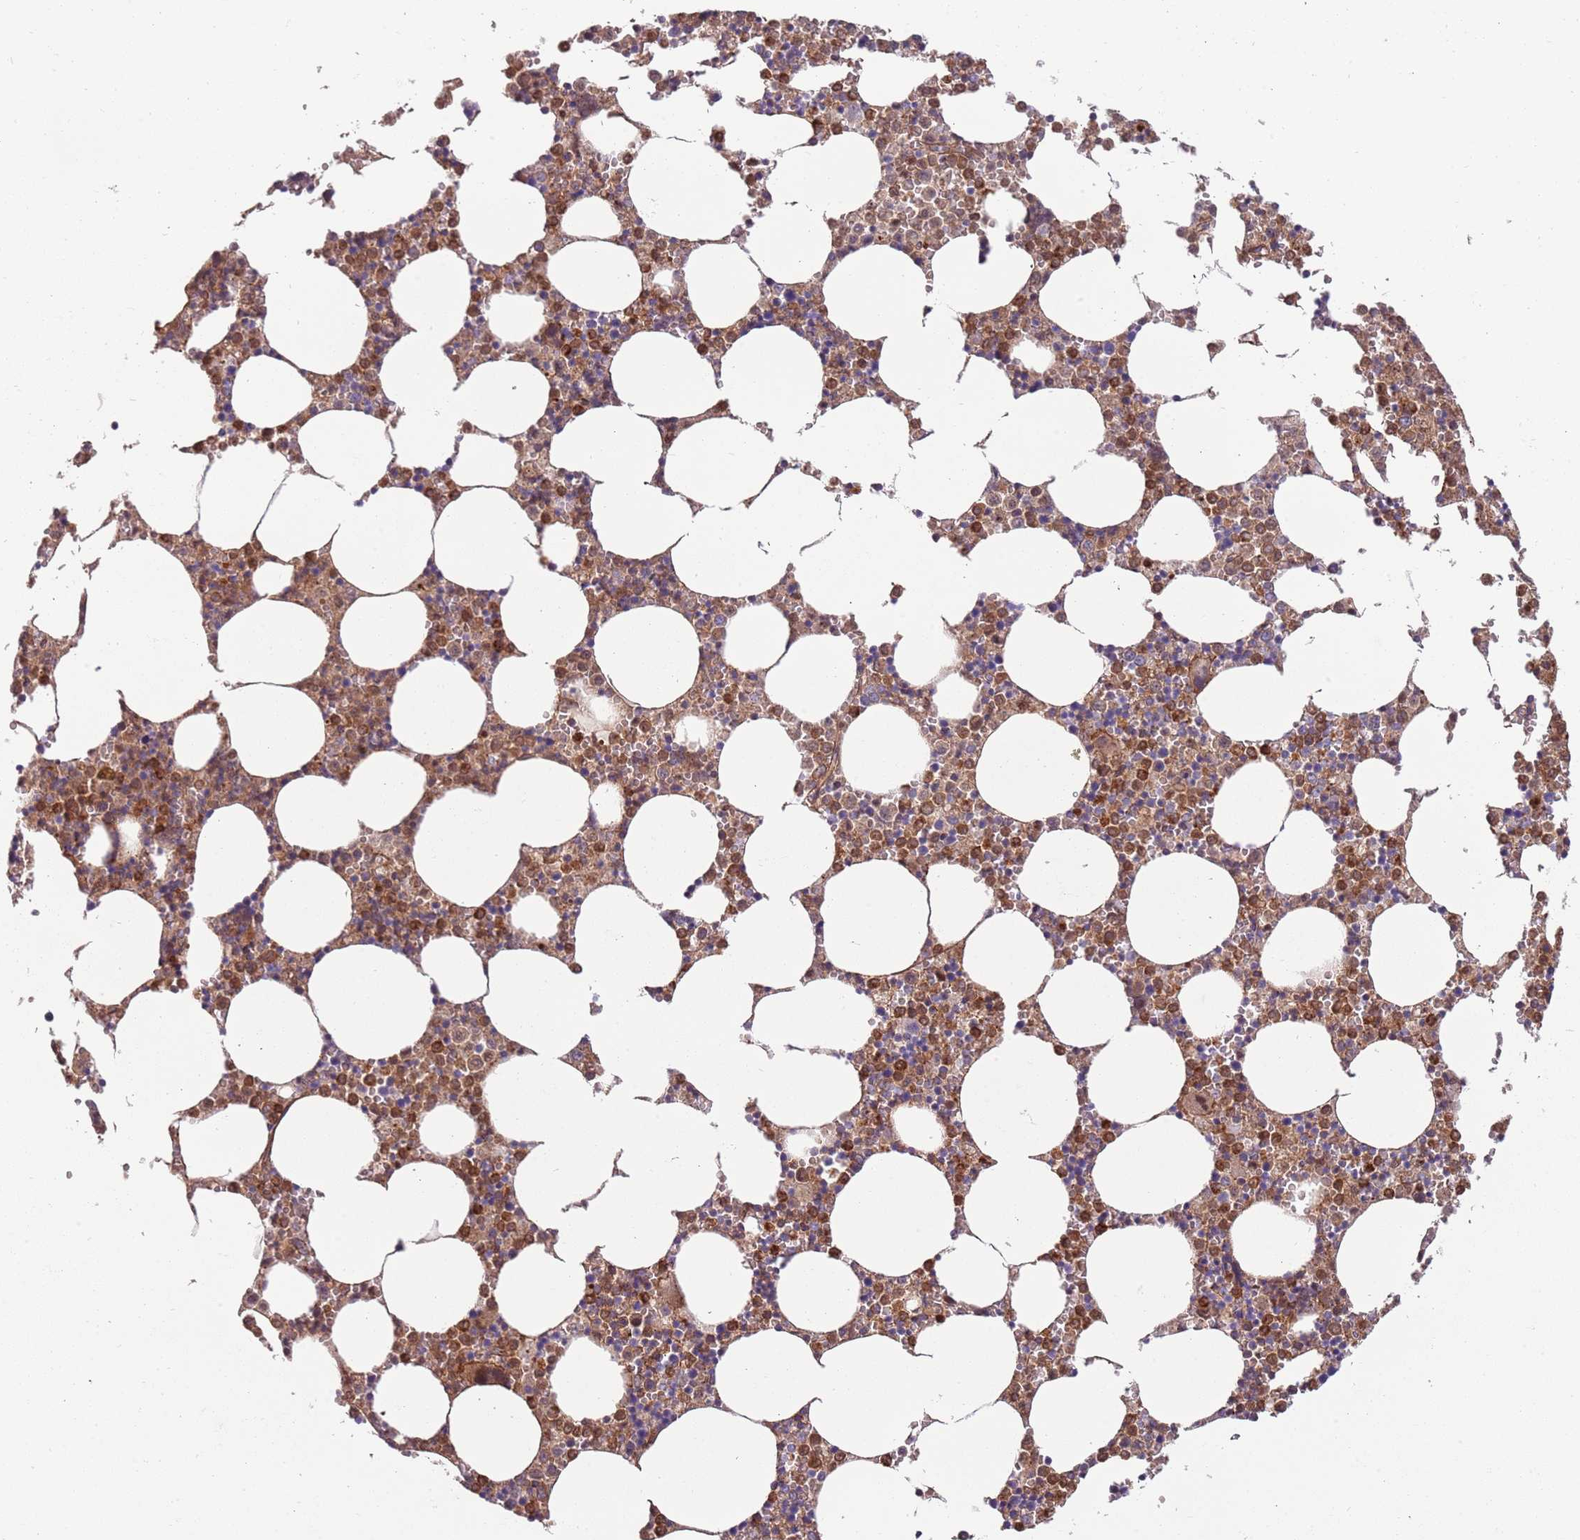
{"staining": {"intensity": "moderate", "quantity": "25%-75%", "location": "cytoplasmic/membranous"}, "tissue": "bone marrow", "cell_type": "Hematopoietic cells", "image_type": "normal", "snomed": [{"axis": "morphology", "description": "Normal tissue, NOS"}, {"axis": "topography", "description": "Bone marrow"}], "caption": "Immunohistochemistry of benign bone marrow exhibits medium levels of moderate cytoplasmic/membranous expression in approximately 25%-75% of hematopoietic cells. The staining was performed using DAB (3,3'-diaminobenzidine), with brown indicating positive protein expression. Nuclei are stained blue with hematoxylin.", "gene": "NADK", "patient": {"sex": "female", "age": 64}}